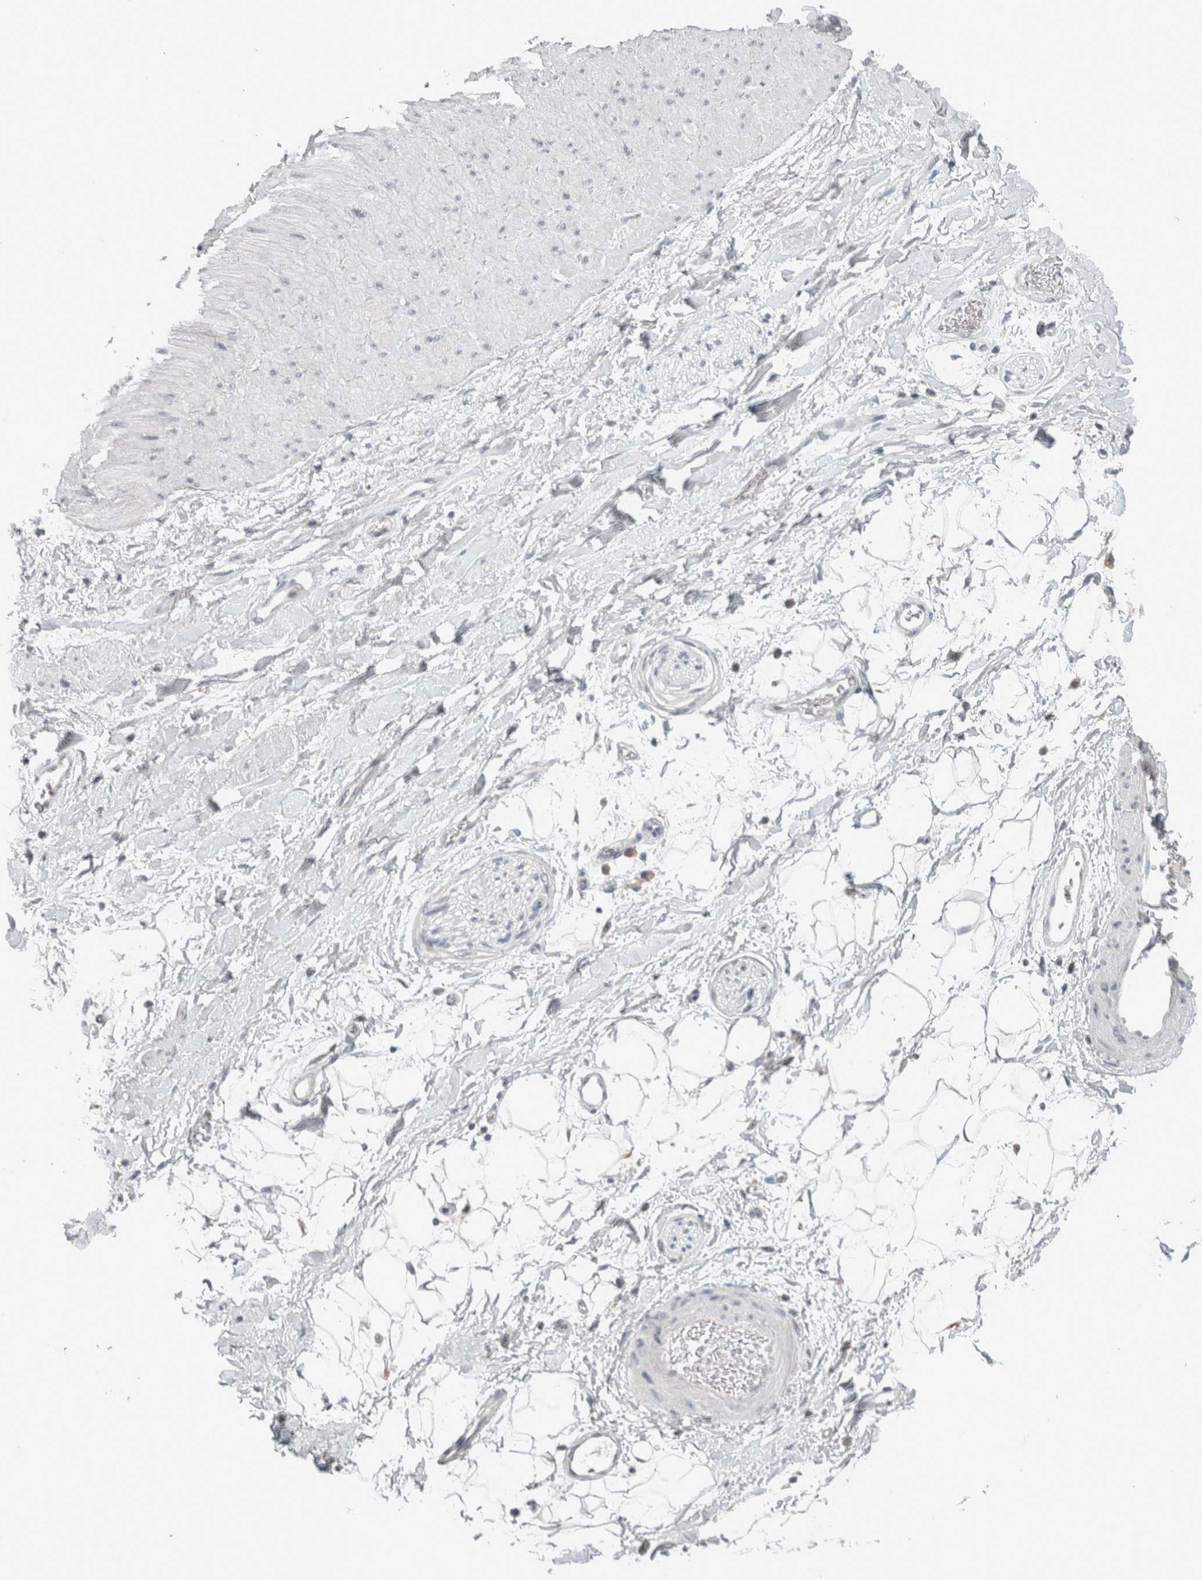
{"staining": {"intensity": "negative", "quantity": "none", "location": "none"}, "tissue": "adipose tissue", "cell_type": "Adipocytes", "image_type": "normal", "snomed": [{"axis": "morphology", "description": "Normal tissue, NOS"}, {"axis": "topography", "description": "Soft tissue"}], "caption": "Immunohistochemistry (IHC) micrograph of normal adipose tissue: adipose tissue stained with DAB shows no significant protein positivity in adipocytes. (DAB (3,3'-diaminobenzidine) immunohistochemistry (IHC) with hematoxylin counter stain).", "gene": "TRIT1", "patient": {"sex": "male", "age": 72}}